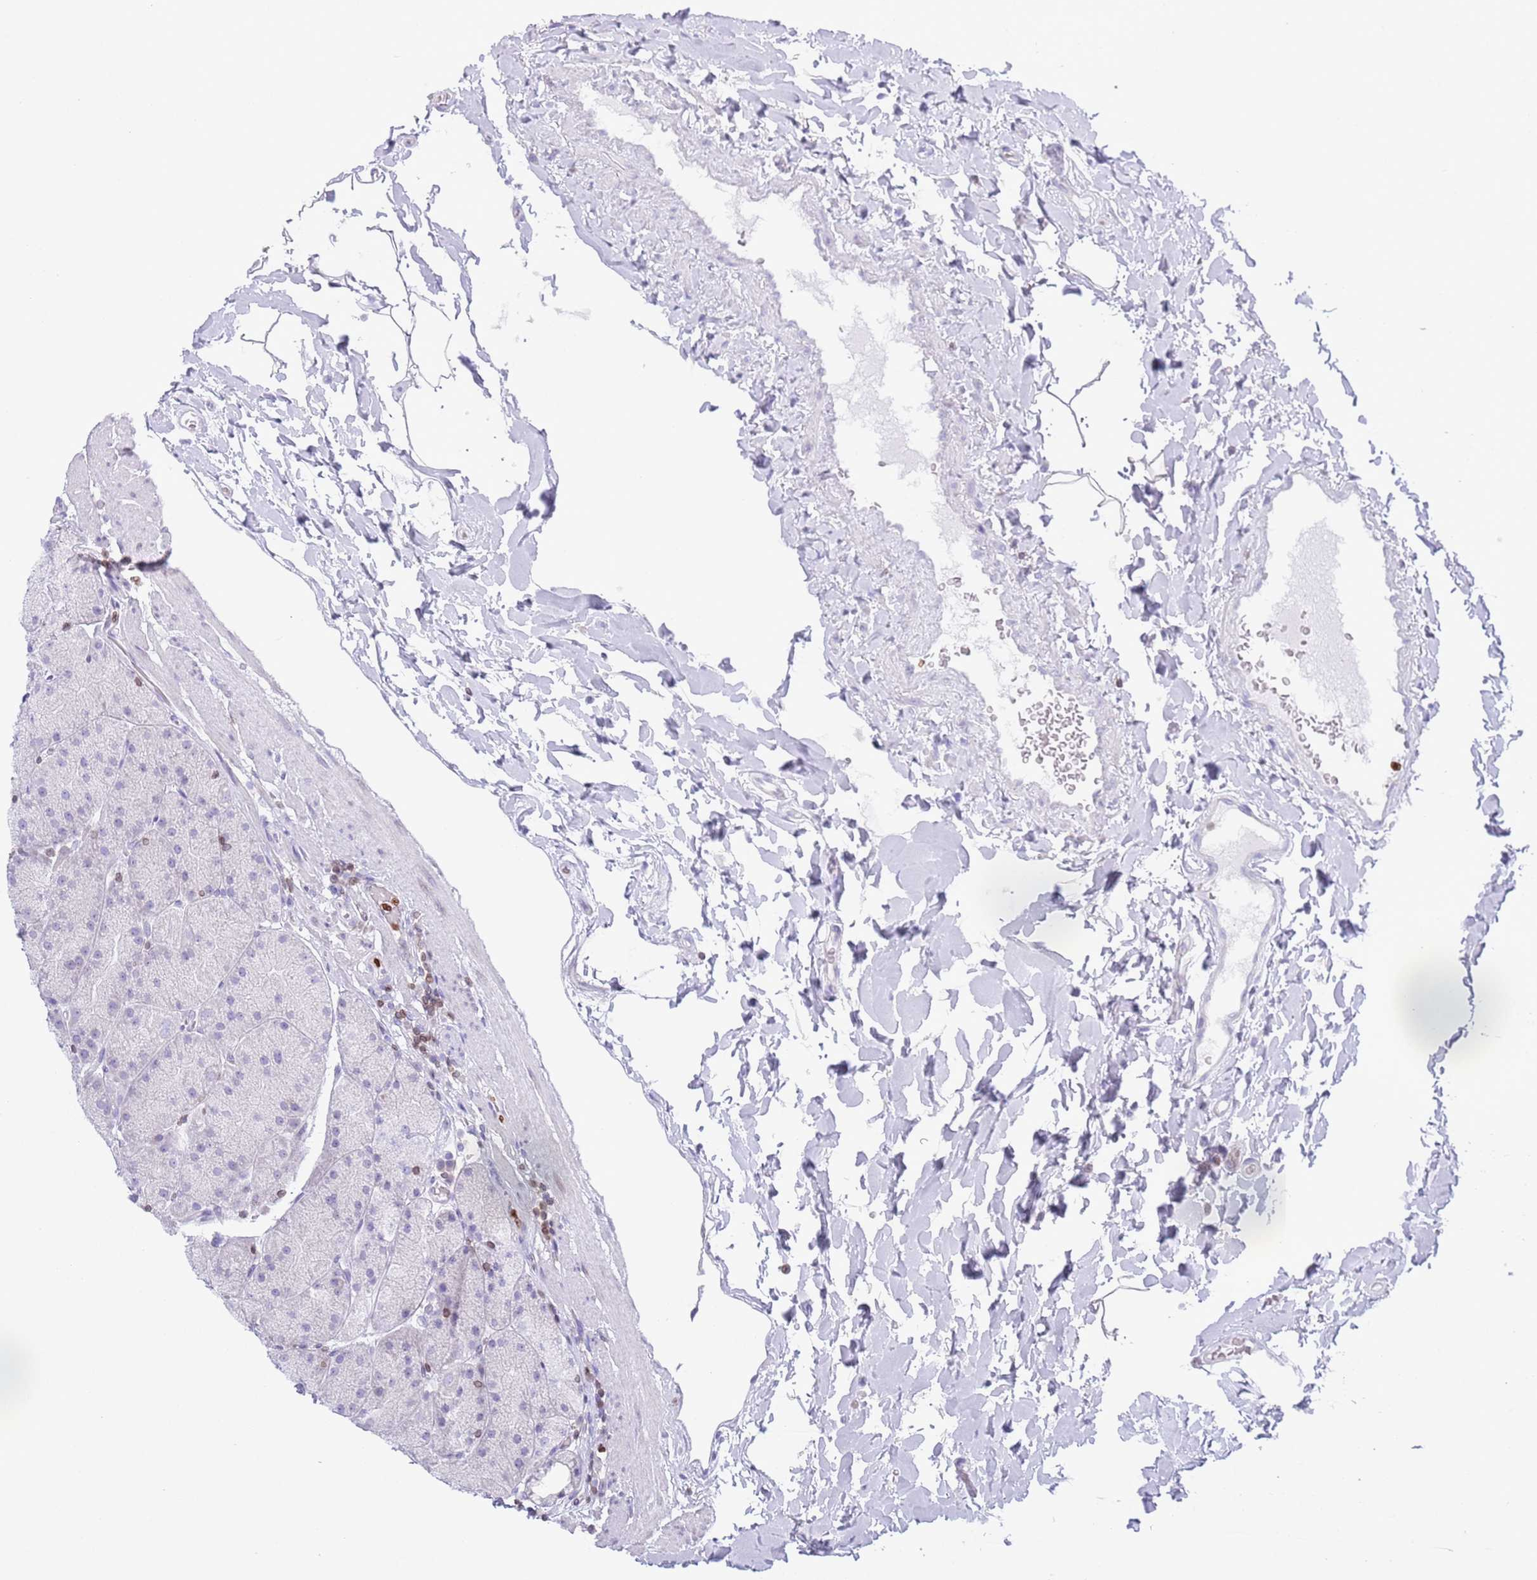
{"staining": {"intensity": "moderate", "quantity": "25%-75%", "location": "cytoplasmic/membranous,nuclear"}, "tissue": "stomach", "cell_type": "Glandular cells", "image_type": "normal", "snomed": [{"axis": "morphology", "description": "Normal tissue, NOS"}, {"axis": "topography", "description": "Stomach, upper"}, {"axis": "topography", "description": "Stomach, lower"}], "caption": "Moderate cytoplasmic/membranous,nuclear protein positivity is appreciated in about 25%-75% of glandular cells in stomach. (DAB = brown stain, brightfield microscopy at high magnification).", "gene": "LBR", "patient": {"sex": "male", "age": 67}}